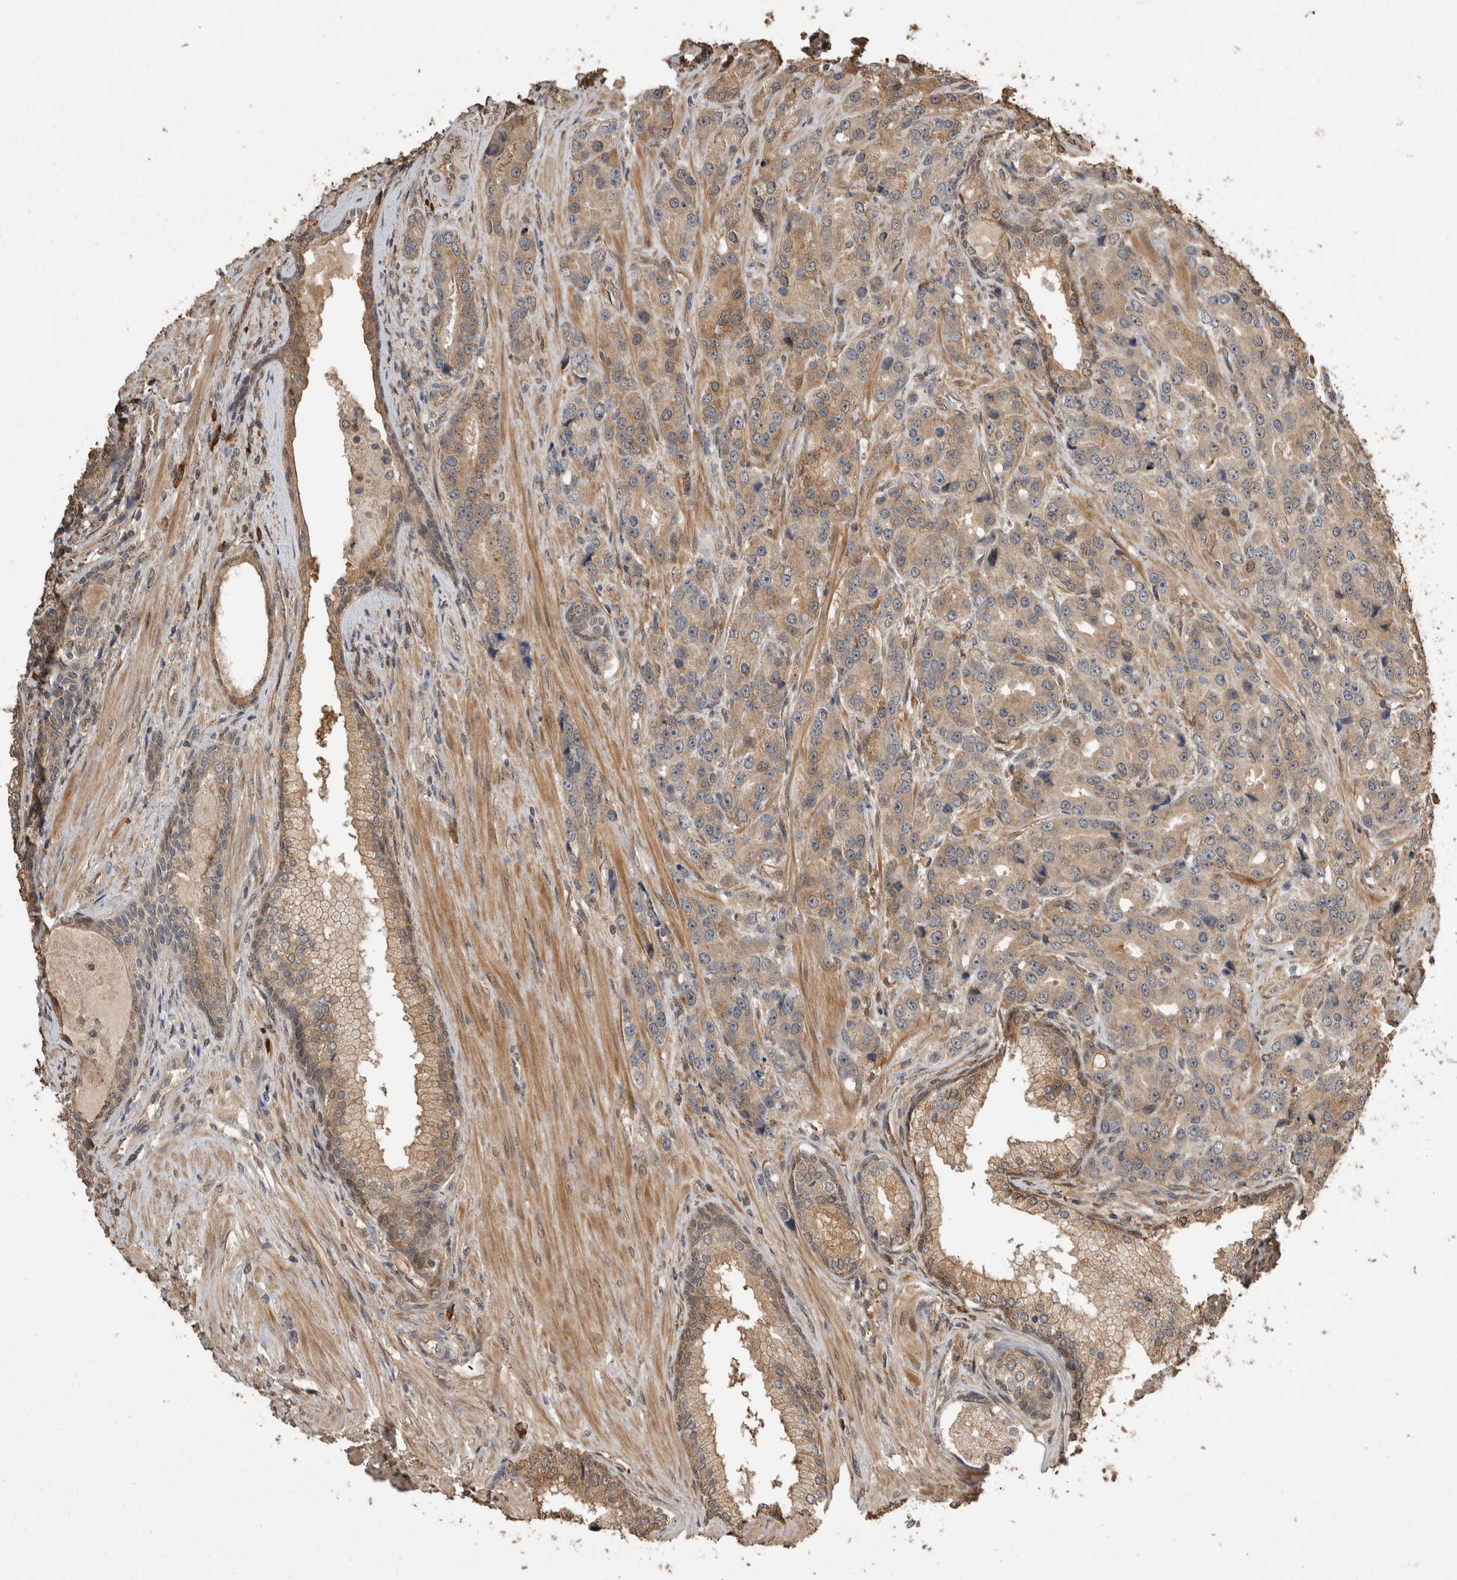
{"staining": {"intensity": "weak", "quantity": ">75%", "location": "cytoplasmic/membranous"}, "tissue": "prostate cancer", "cell_type": "Tumor cells", "image_type": "cancer", "snomed": [{"axis": "morphology", "description": "Adenocarcinoma, High grade"}, {"axis": "topography", "description": "Prostate"}], "caption": "A brown stain labels weak cytoplasmic/membranous positivity of a protein in human prostate cancer tumor cells. The staining is performed using DAB (3,3'-diaminobenzidine) brown chromogen to label protein expression. The nuclei are counter-stained blue using hematoxylin.", "gene": "RHPN1", "patient": {"sex": "male", "age": 60}}